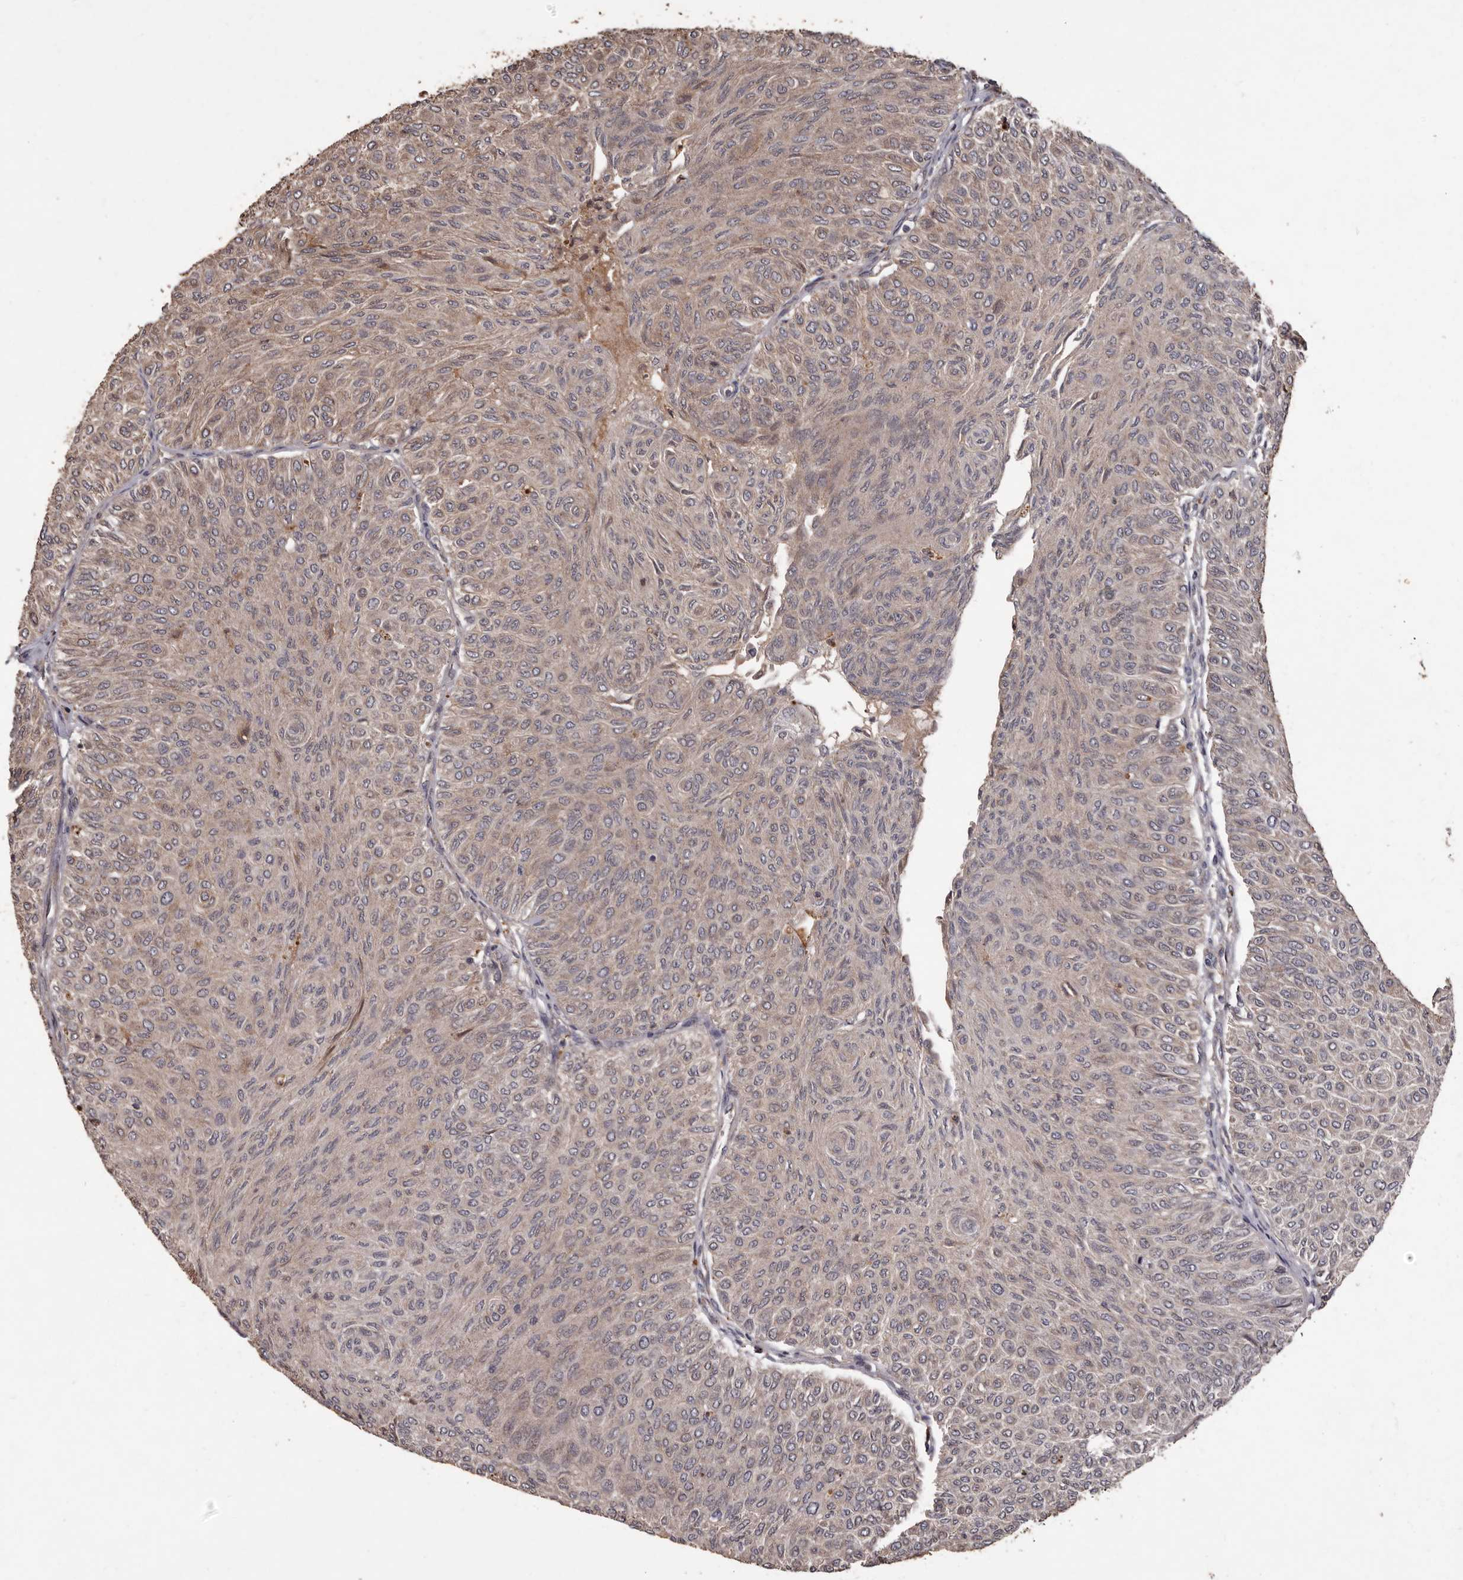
{"staining": {"intensity": "weak", "quantity": "<25%", "location": "cytoplasmic/membranous"}, "tissue": "urothelial cancer", "cell_type": "Tumor cells", "image_type": "cancer", "snomed": [{"axis": "morphology", "description": "Urothelial carcinoma, Low grade"}, {"axis": "topography", "description": "Urinary bladder"}], "caption": "This is an immunohistochemistry image of human urothelial cancer. There is no positivity in tumor cells.", "gene": "BRAT1", "patient": {"sex": "male", "age": 78}}